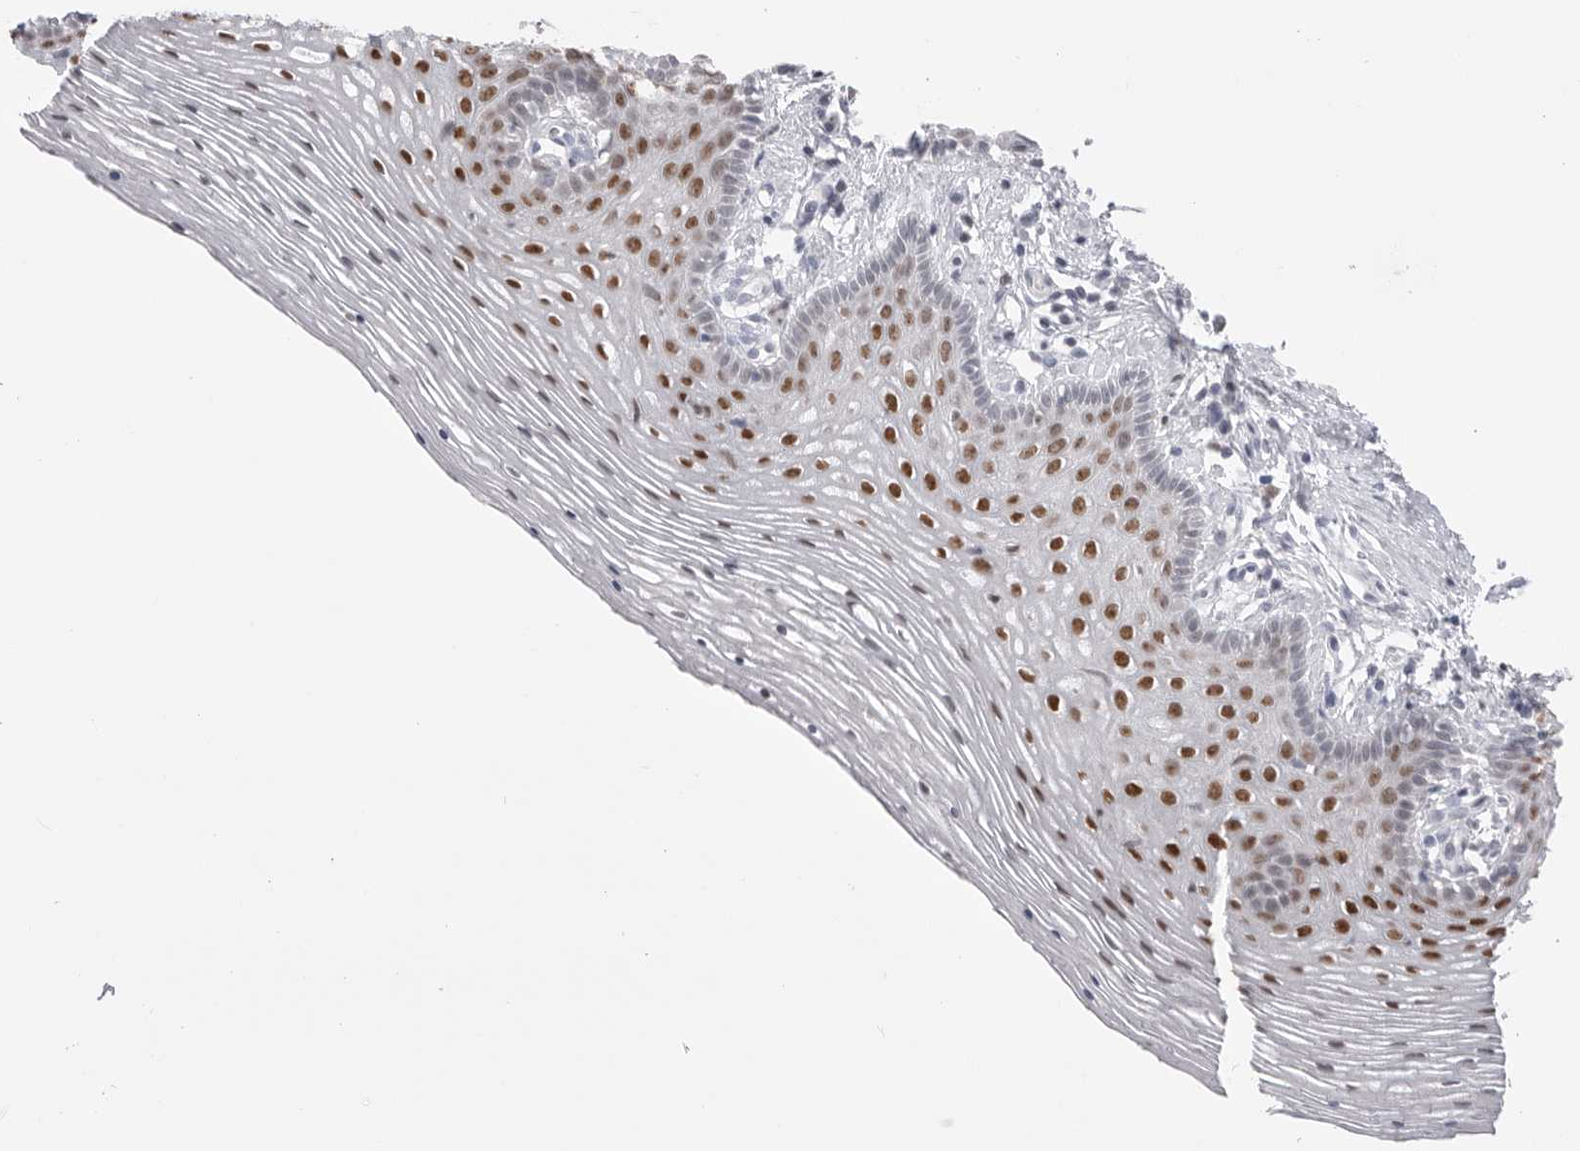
{"staining": {"intensity": "strong", "quantity": "25%-75%", "location": "nuclear"}, "tissue": "vagina", "cell_type": "Squamous epithelial cells", "image_type": "normal", "snomed": [{"axis": "morphology", "description": "Normal tissue, NOS"}, {"axis": "topography", "description": "Vagina"}], "caption": "Strong nuclear positivity for a protein is present in approximately 25%-75% of squamous epithelial cells of unremarkable vagina using immunohistochemistry.", "gene": "ZBTB7B", "patient": {"sex": "female", "age": 32}}